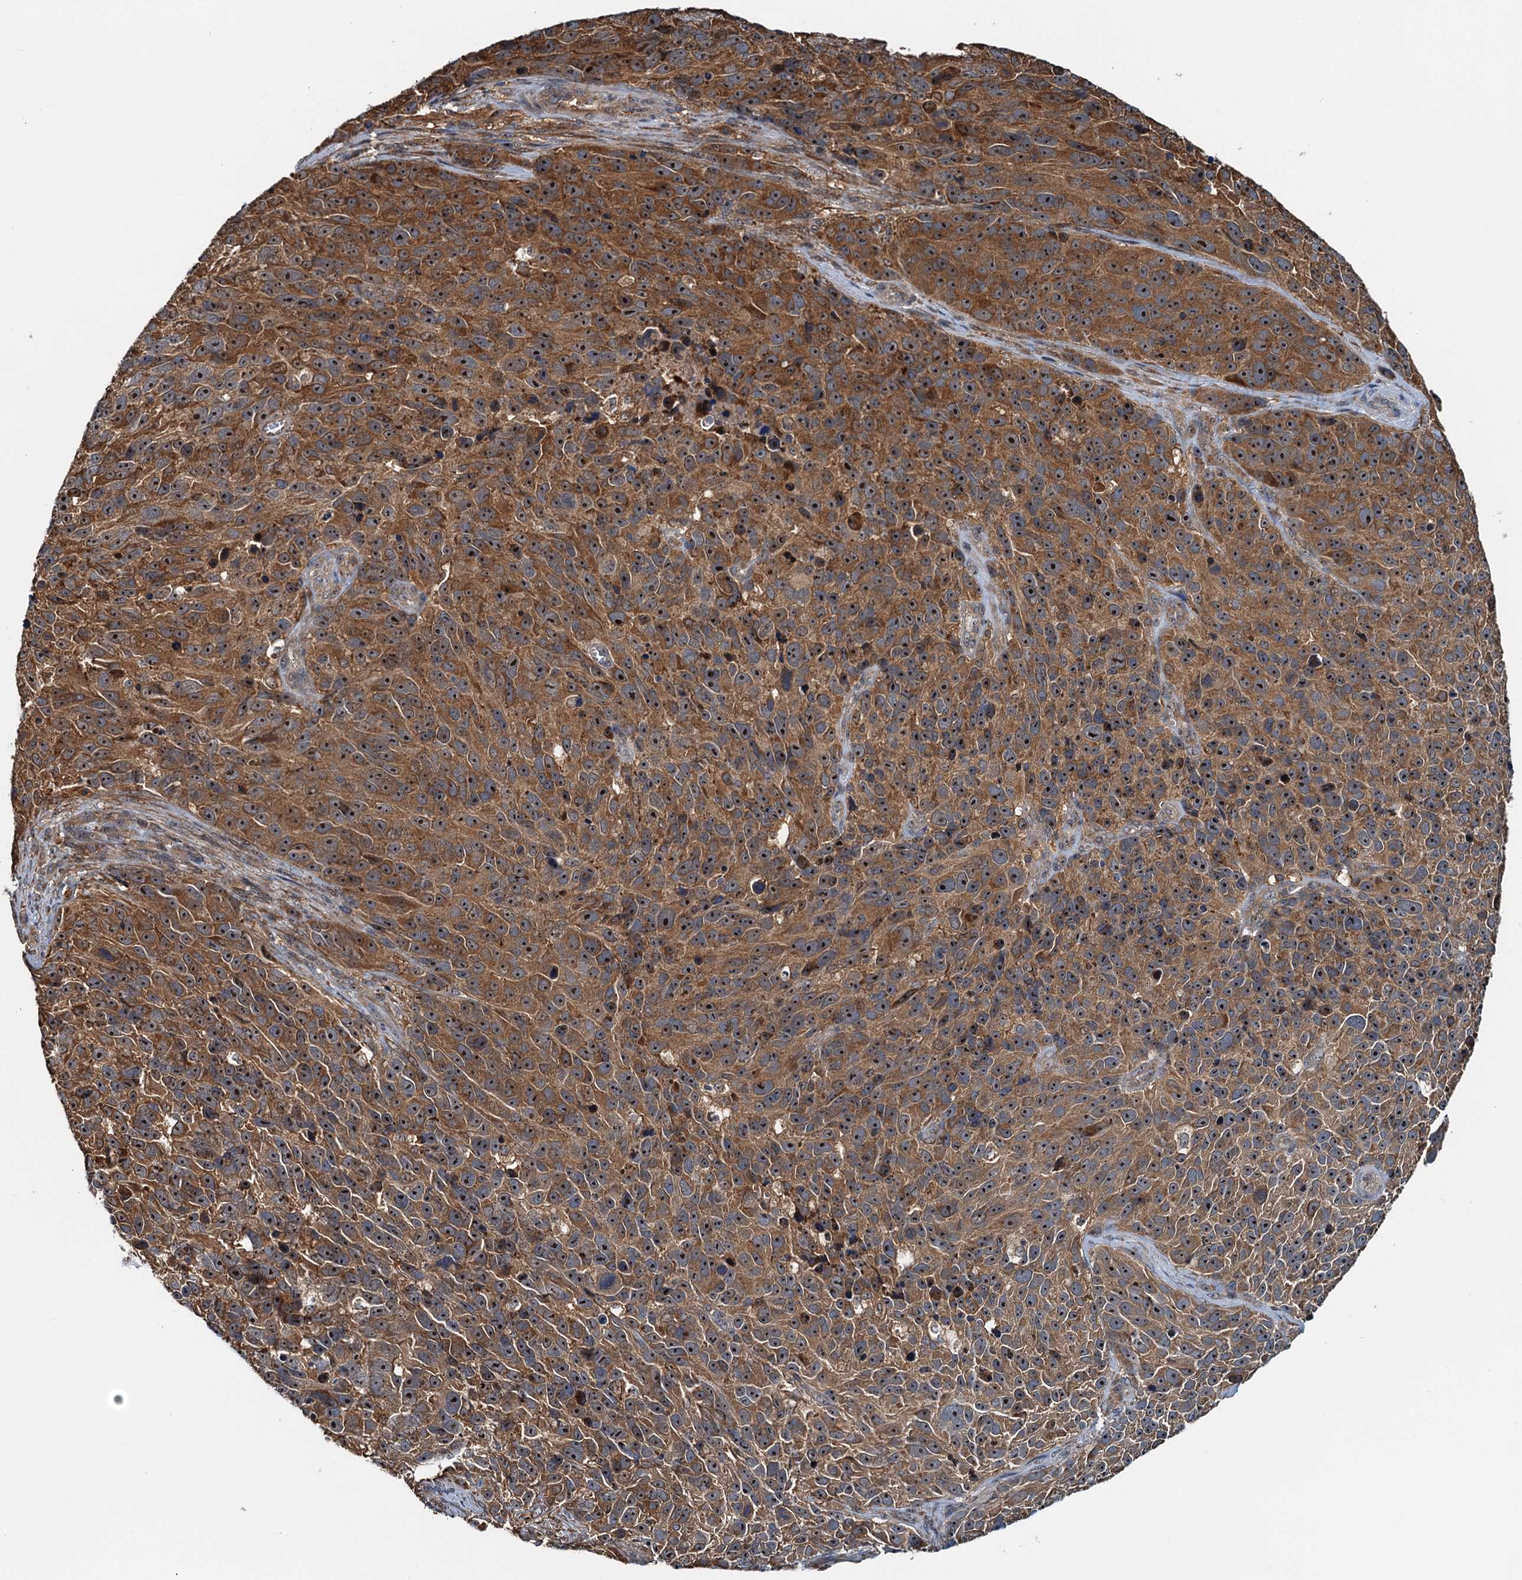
{"staining": {"intensity": "moderate", "quantity": ">75%", "location": "cytoplasmic/membranous"}, "tissue": "melanoma", "cell_type": "Tumor cells", "image_type": "cancer", "snomed": [{"axis": "morphology", "description": "Malignant melanoma, NOS"}, {"axis": "topography", "description": "Skin"}], "caption": "A photomicrograph of human melanoma stained for a protein demonstrates moderate cytoplasmic/membranous brown staining in tumor cells. Nuclei are stained in blue.", "gene": "USP6NL", "patient": {"sex": "male", "age": 84}}